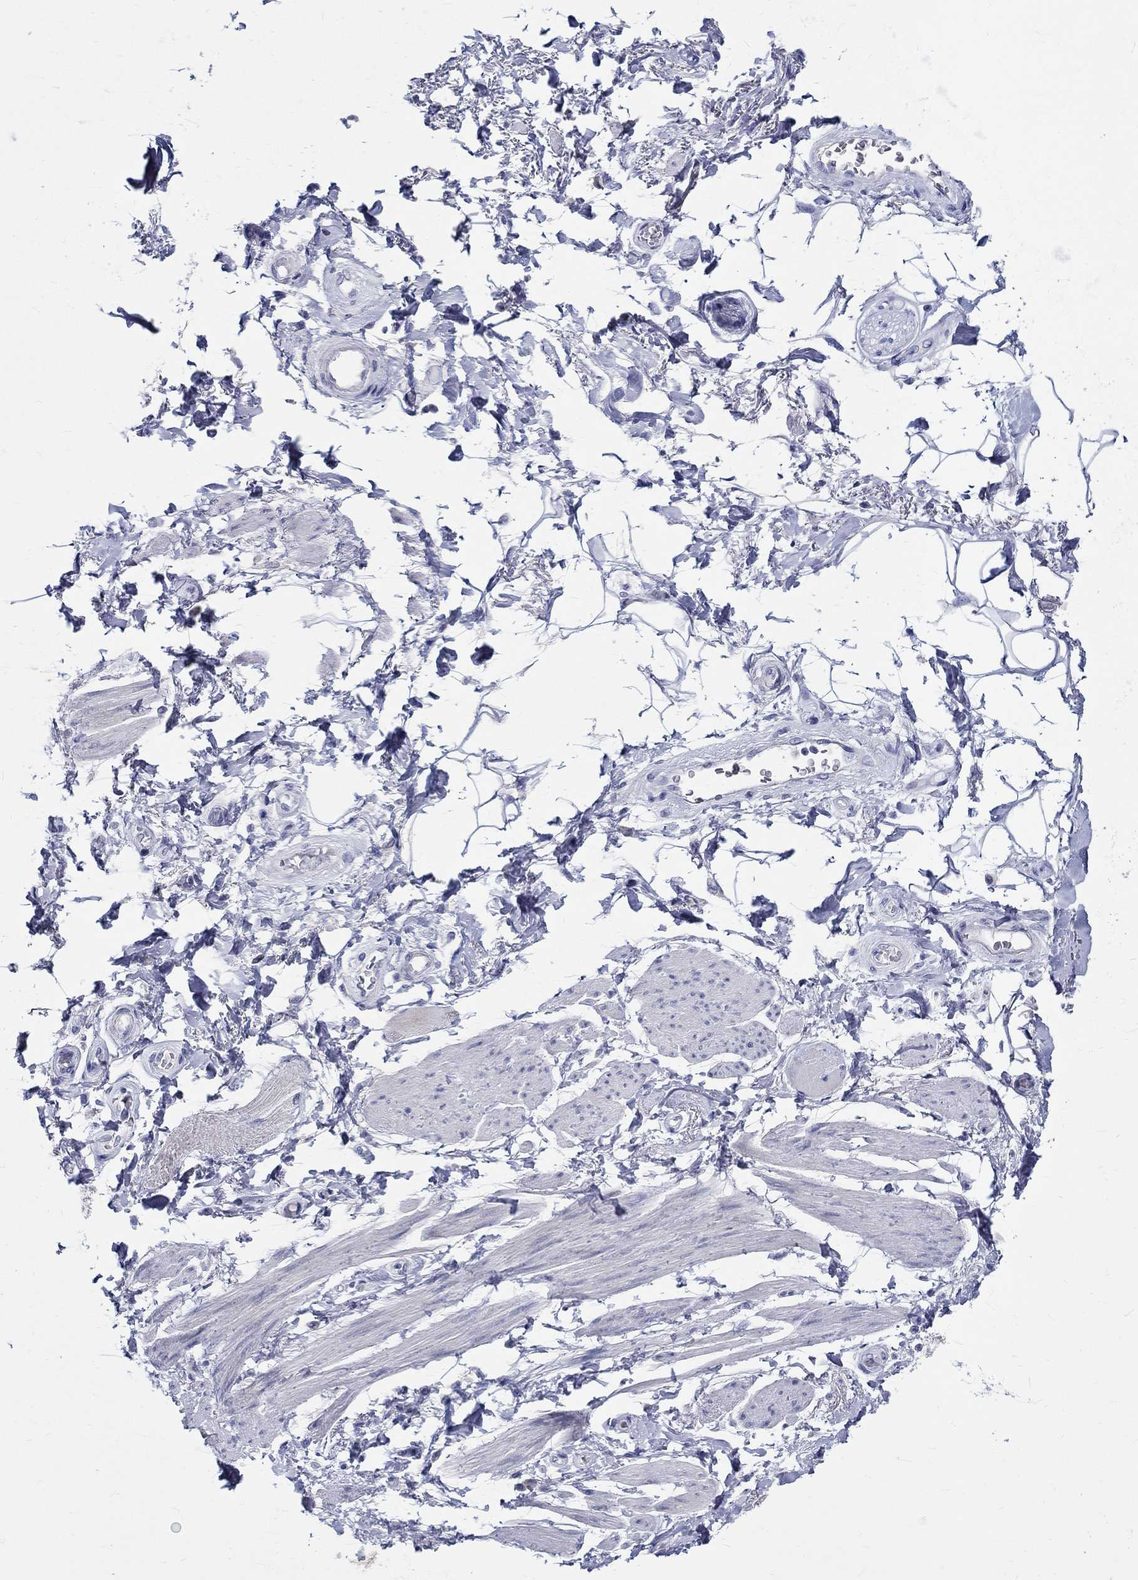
{"staining": {"intensity": "negative", "quantity": "none", "location": "none"}, "tissue": "adipose tissue", "cell_type": "Adipocytes", "image_type": "normal", "snomed": [{"axis": "morphology", "description": "Normal tissue, NOS"}, {"axis": "topography", "description": "Skeletal muscle"}, {"axis": "topography", "description": "Anal"}, {"axis": "topography", "description": "Peripheral nerve tissue"}], "caption": "This micrograph is of normal adipose tissue stained with immunohistochemistry to label a protein in brown with the nuclei are counter-stained blue. There is no expression in adipocytes. (DAB (3,3'-diaminobenzidine) IHC with hematoxylin counter stain).", "gene": "CETN1", "patient": {"sex": "male", "age": 53}}